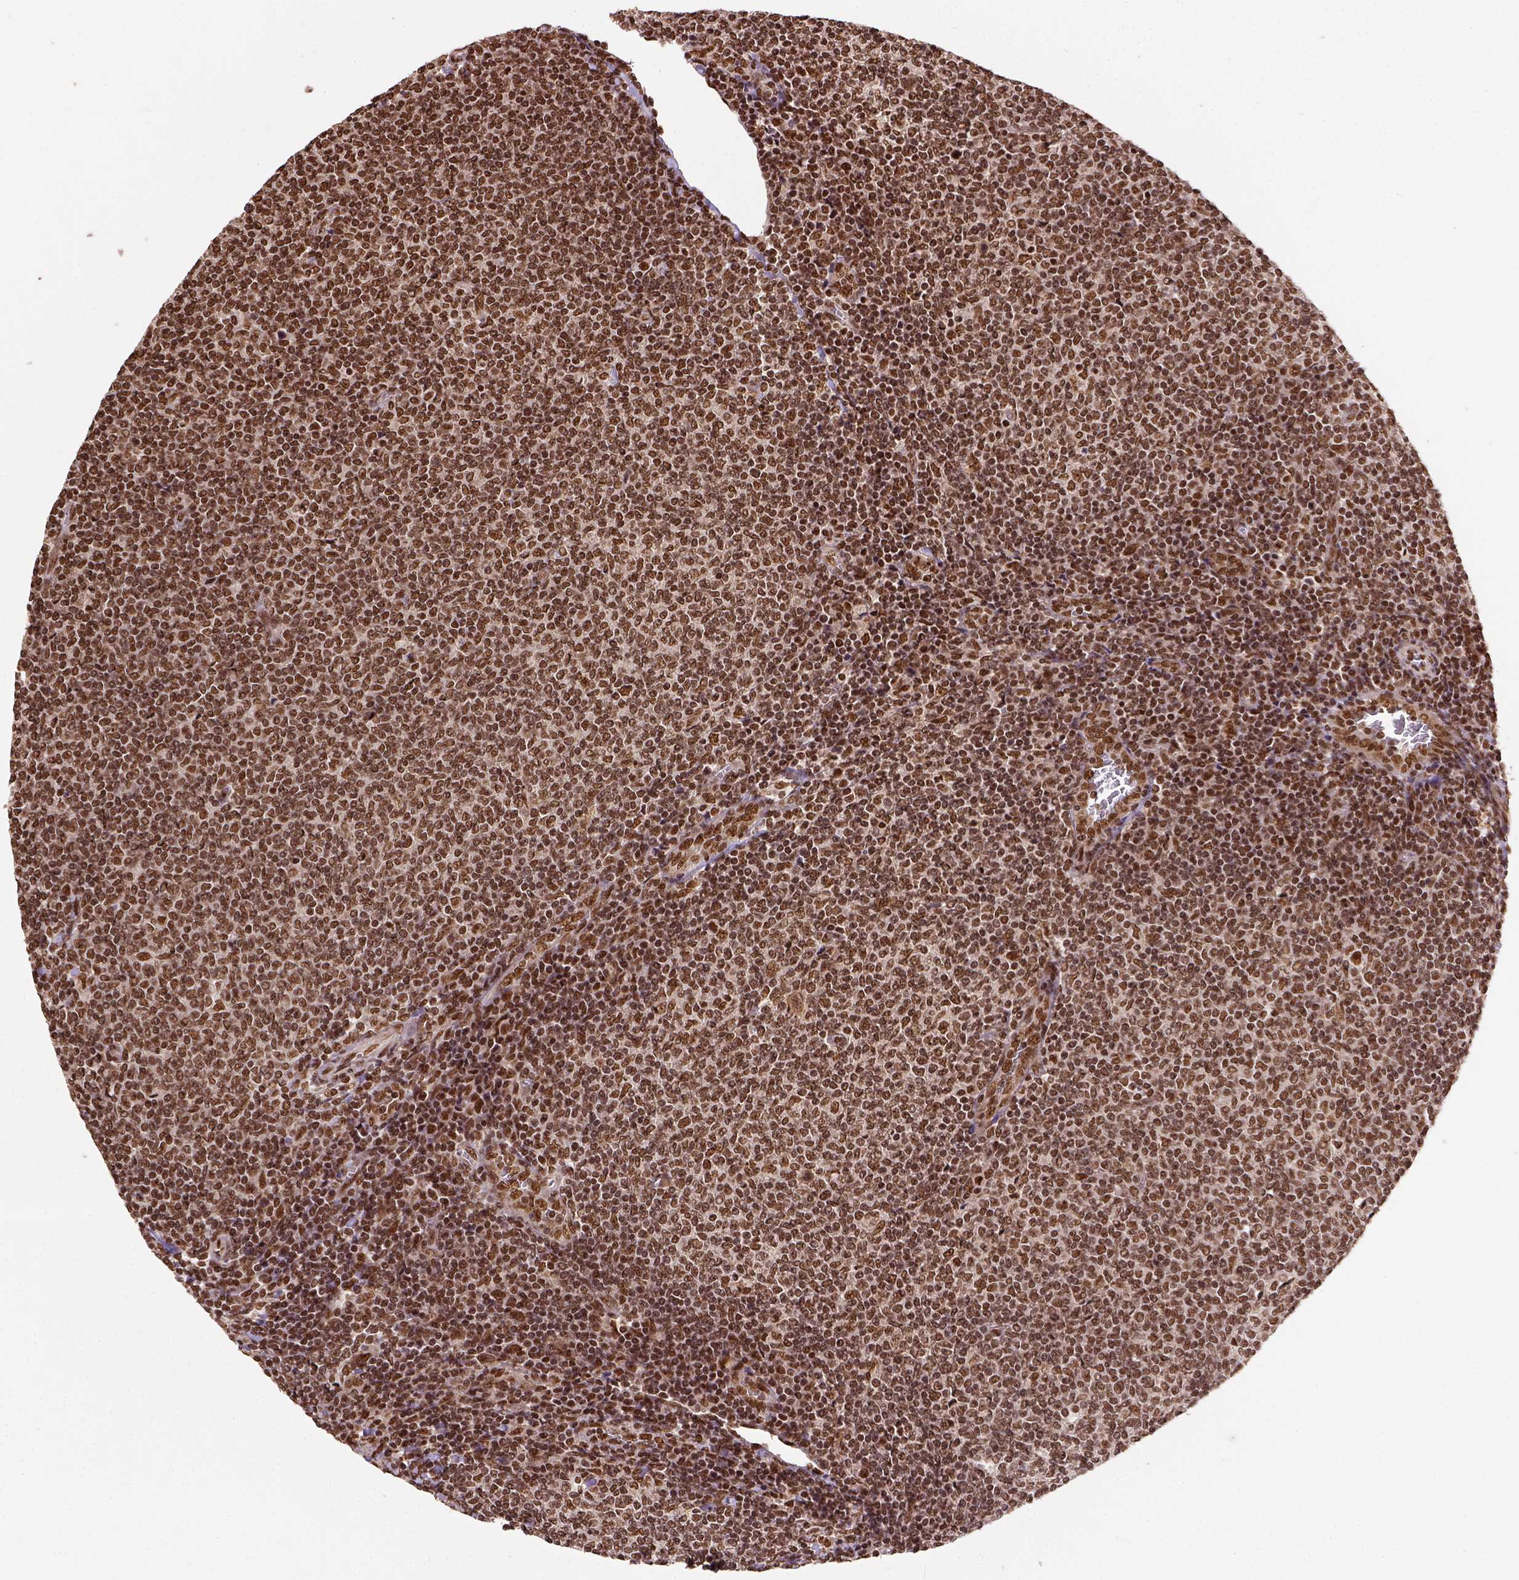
{"staining": {"intensity": "strong", "quantity": ">75%", "location": "nuclear"}, "tissue": "lymphoma", "cell_type": "Tumor cells", "image_type": "cancer", "snomed": [{"axis": "morphology", "description": "Malignant lymphoma, non-Hodgkin's type, Low grade"}, {"axis": "topography", "description": "Lymph node"}], "caption": "Immunohistochemical staining of lymphoma displays high levels of strong nuclear positivity in approximately >75% of tumor cells.", "gene": "NACC1", "patient": {"sex": "male", "age": 52}}